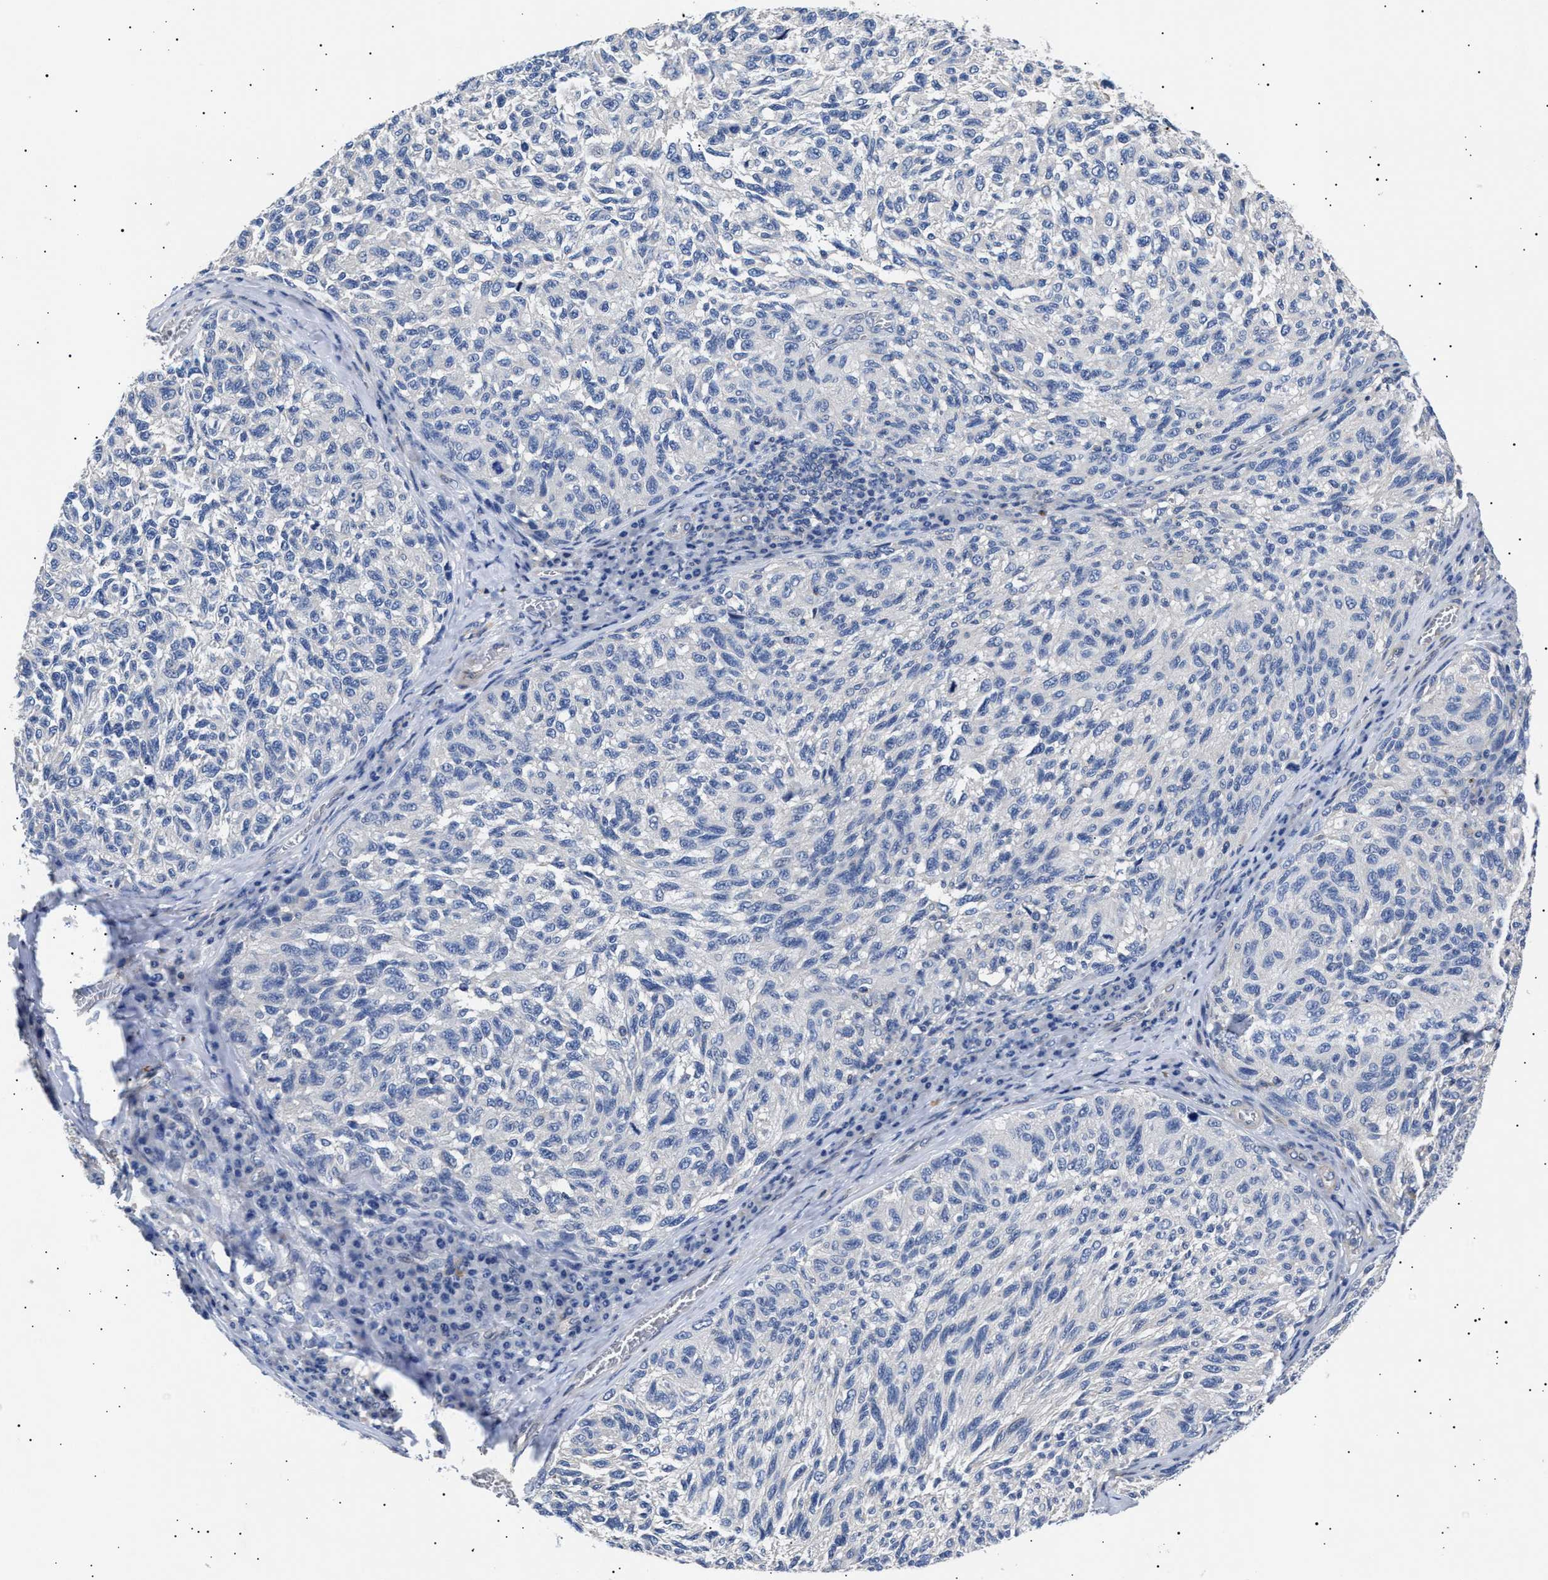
{"staining": {"intensity": "negative", "quantity": "none", "location": "none"}, "tissue": "melanoma", "cell_type": "Tumor cells", "image_type": "cancer", "snomed": [{"axis": "morphology", "description": "Malignant melanoma, NOS"}, {"axis": "topography", "description": "Skin"}], "caption": "DAB (3,3'-diaminobenzidine) immunohistochemical staining of melanoma exhibits no significant positivity in tumor cells.", "gene": "HEMGN", "patient": {"sex": "female", "age": 73}}